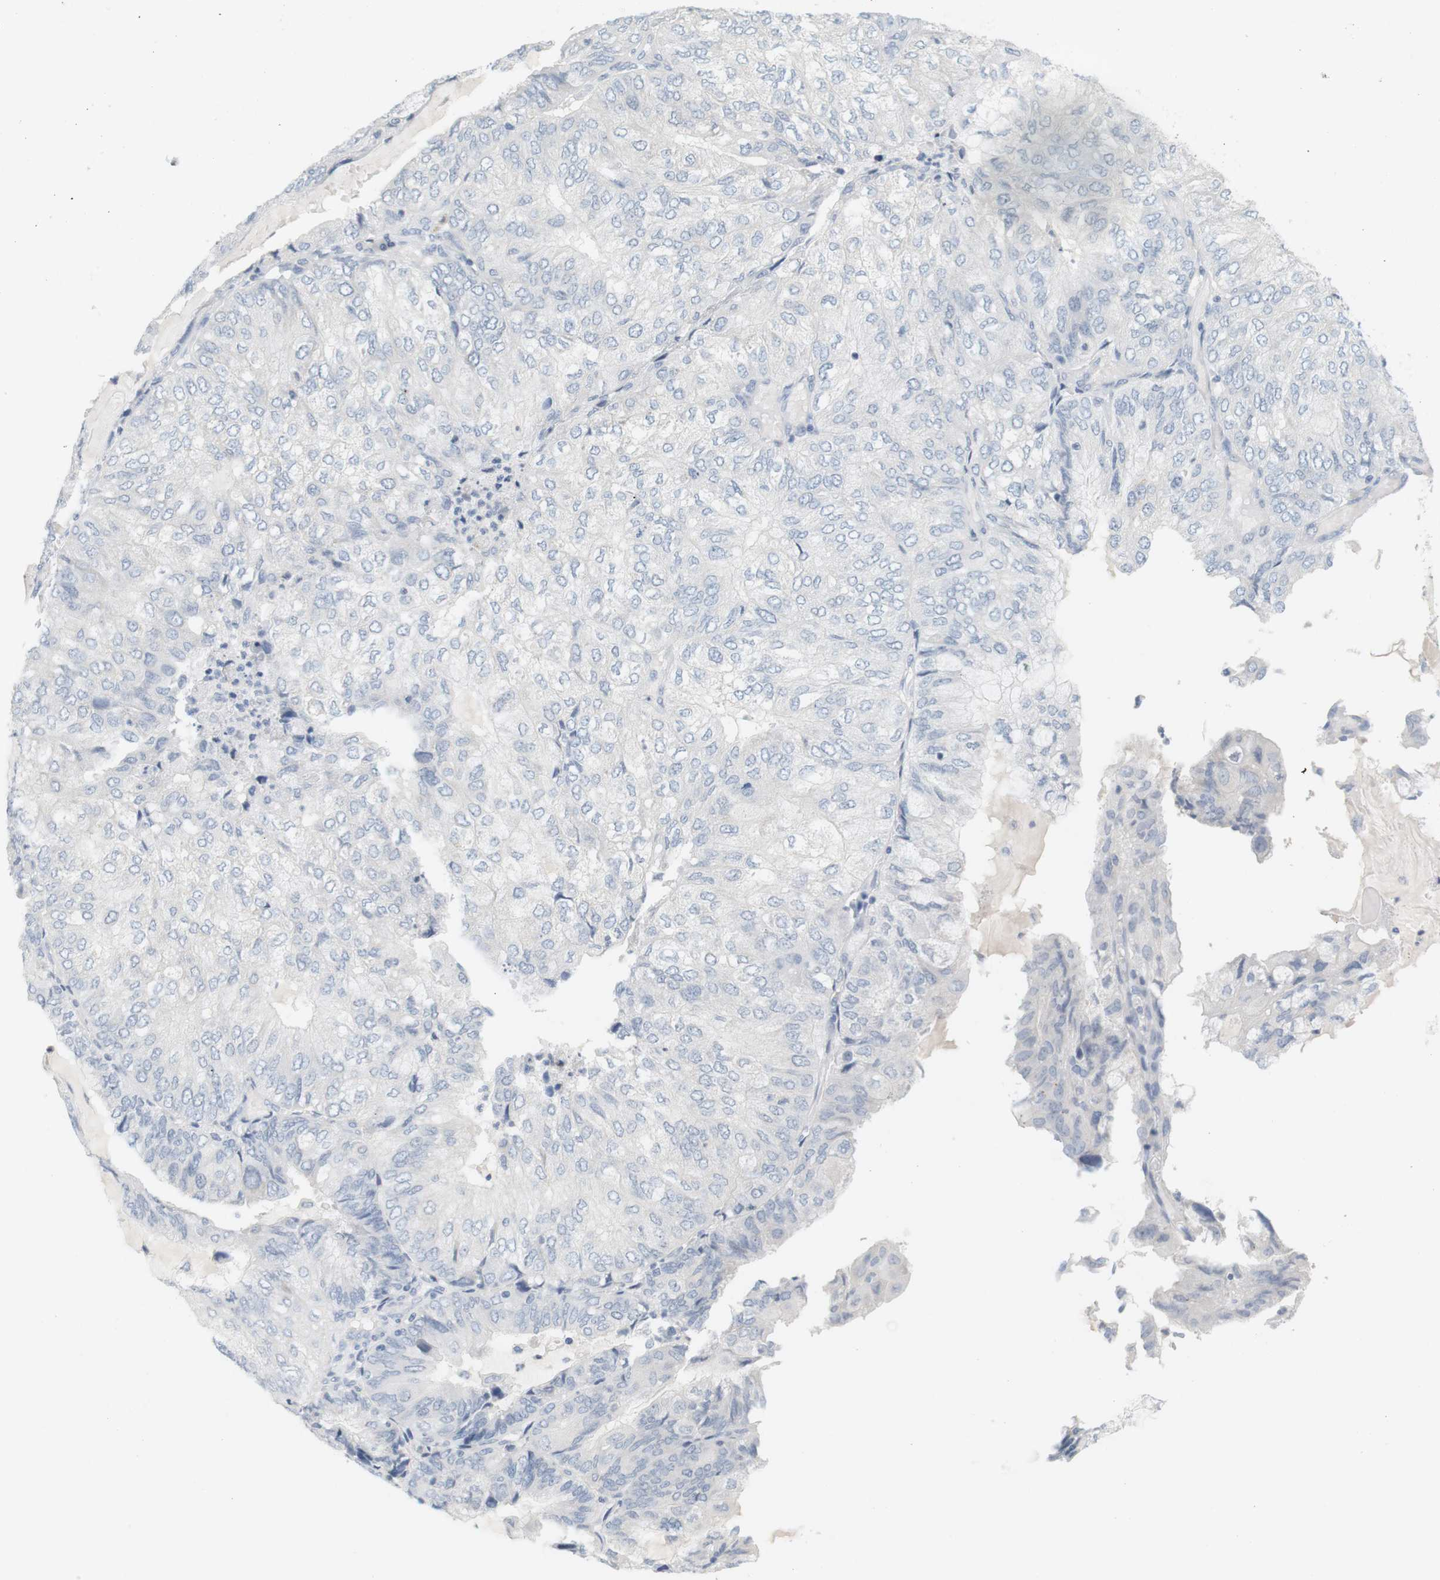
{"staining": {"intensity": "negative", "quantity": "none", "location": "none"}, "tissue": "endometrial cancer", "cell_type": "Tumor cells", "image_type": "cancer", "snomed": [{"axis": "morphology", "description": "Adenocarcinoma, NOS"}, {"axis": "topography", "description": "Endometrium"}], "caption": "This is an immunohistochemistry (IHC) image of human endometrial cancer (adenocarcinoma). There is no positivity in tumor cells.", "gene": "OPRM1", "patient": {"sex": "female", "age": 81}}